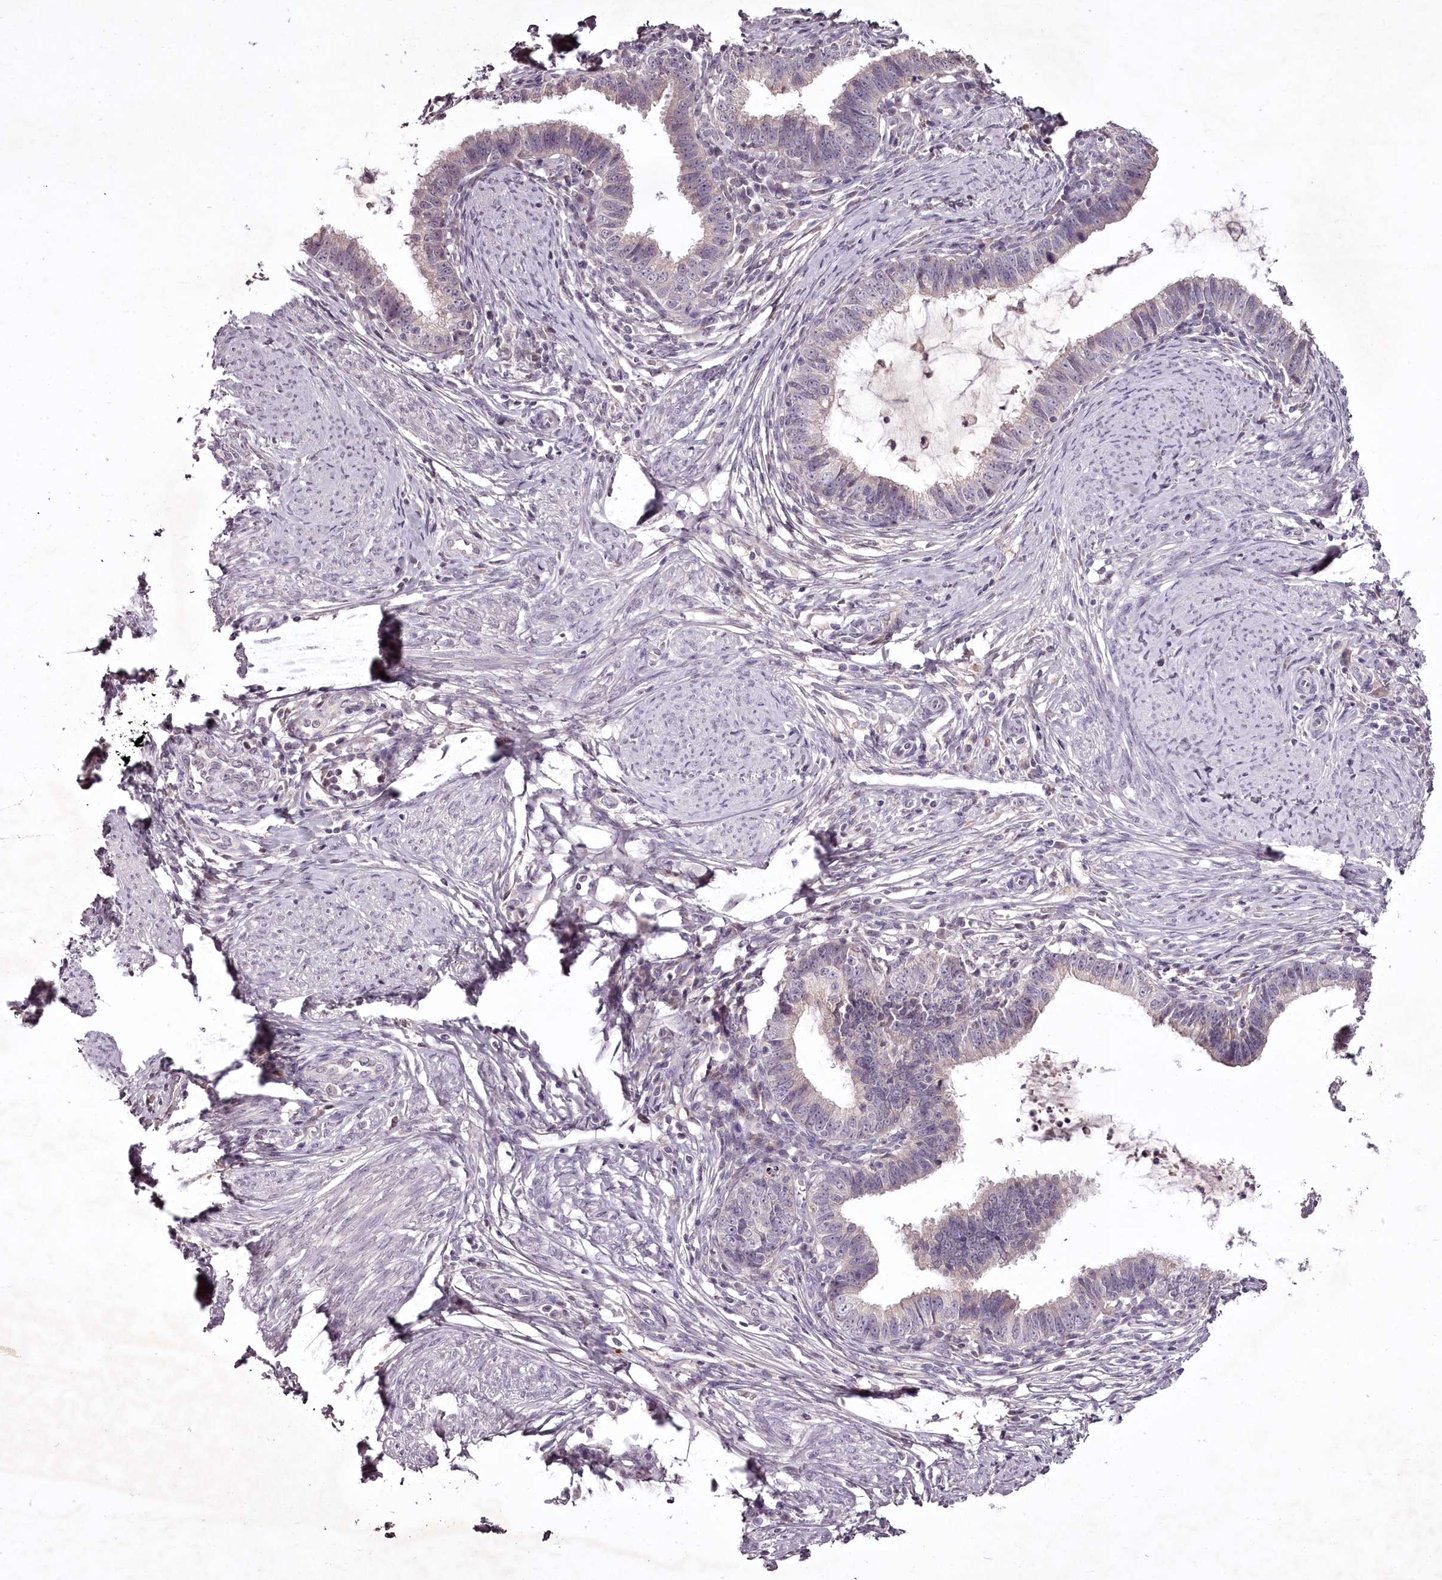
{"staining": {"intensity": "weak", "quantity": "<25%", "location": "cytoplasmic/membranous"}, "tissue": "cervical cancer", "cell_type": "Tumor cells", "image_type": "cancer", "snomed": [{"axis": "morphology", "description": "Adenocarcinoma, NOS"}, {"axis": "topography", "description": "Cervix"}], "caption": "Immunohistochemical staining of human adenocarcinoma (cervical) shows no significant staining in tumor cells.", "gene": "RBMXL2", "patient": {"sex": "female", "age": 36}}